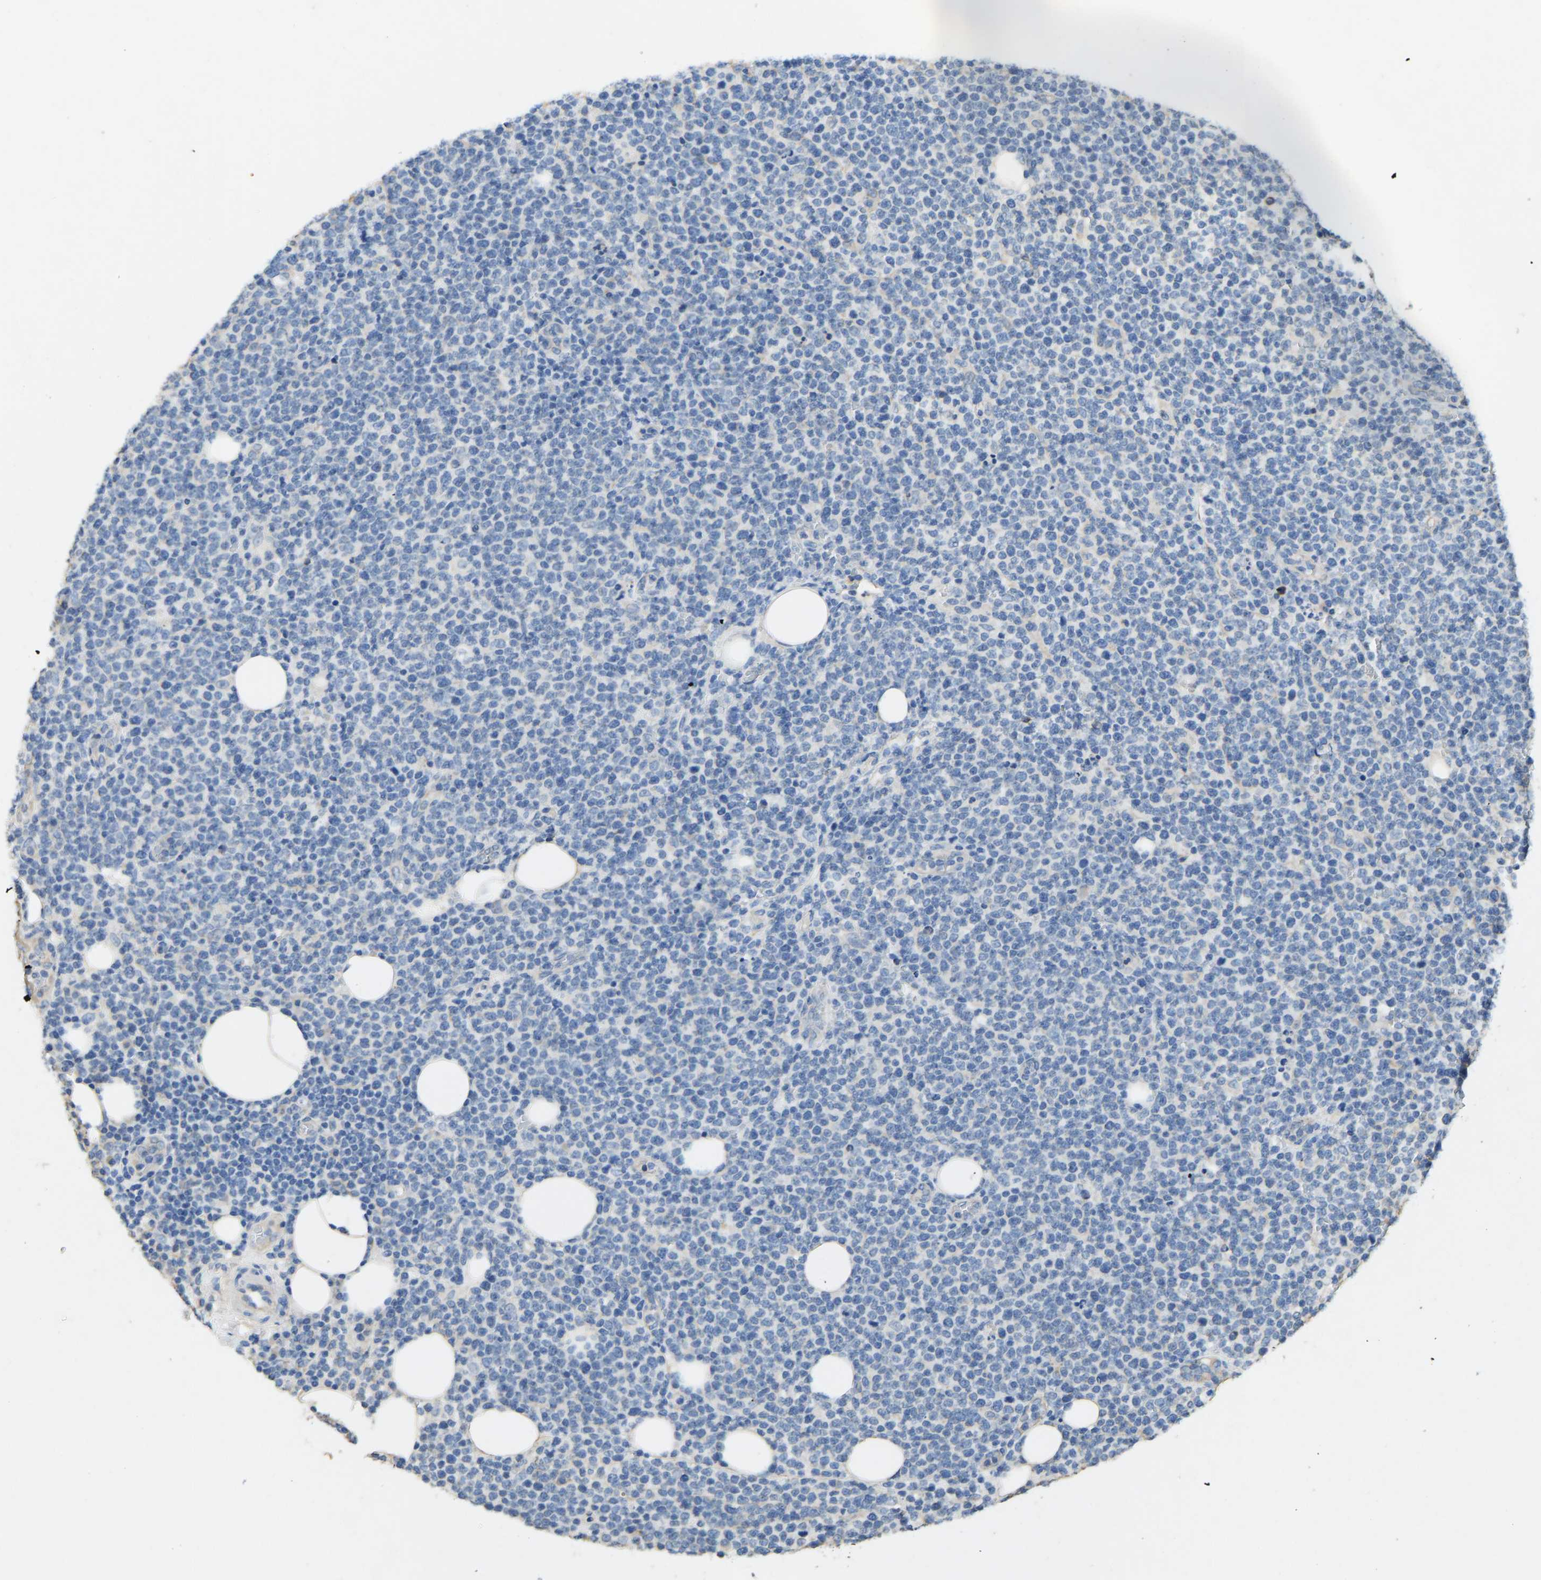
{"staining": {"intensity": "negative", "quantity": "none", "location": "none"}, "tissue": "lymphoma", "cell_type": "Tumor cells", "image_type": "cancer", "snomed": [{"axis": "morphology", "description": "Malignant lymphoma, non-Hodgkin's type, High grade"}, {"axis": "topography", "description": "Lymph node"}], "caption": "This micrograph is of lymphoma stained with immunohistochemistry (IHC) to label a protein in brown with the nuclei are counter-stained blue. There is no staining in tumor cells.", "gene": "TECTA", "patient": {"sex": "male", "age": 61}}